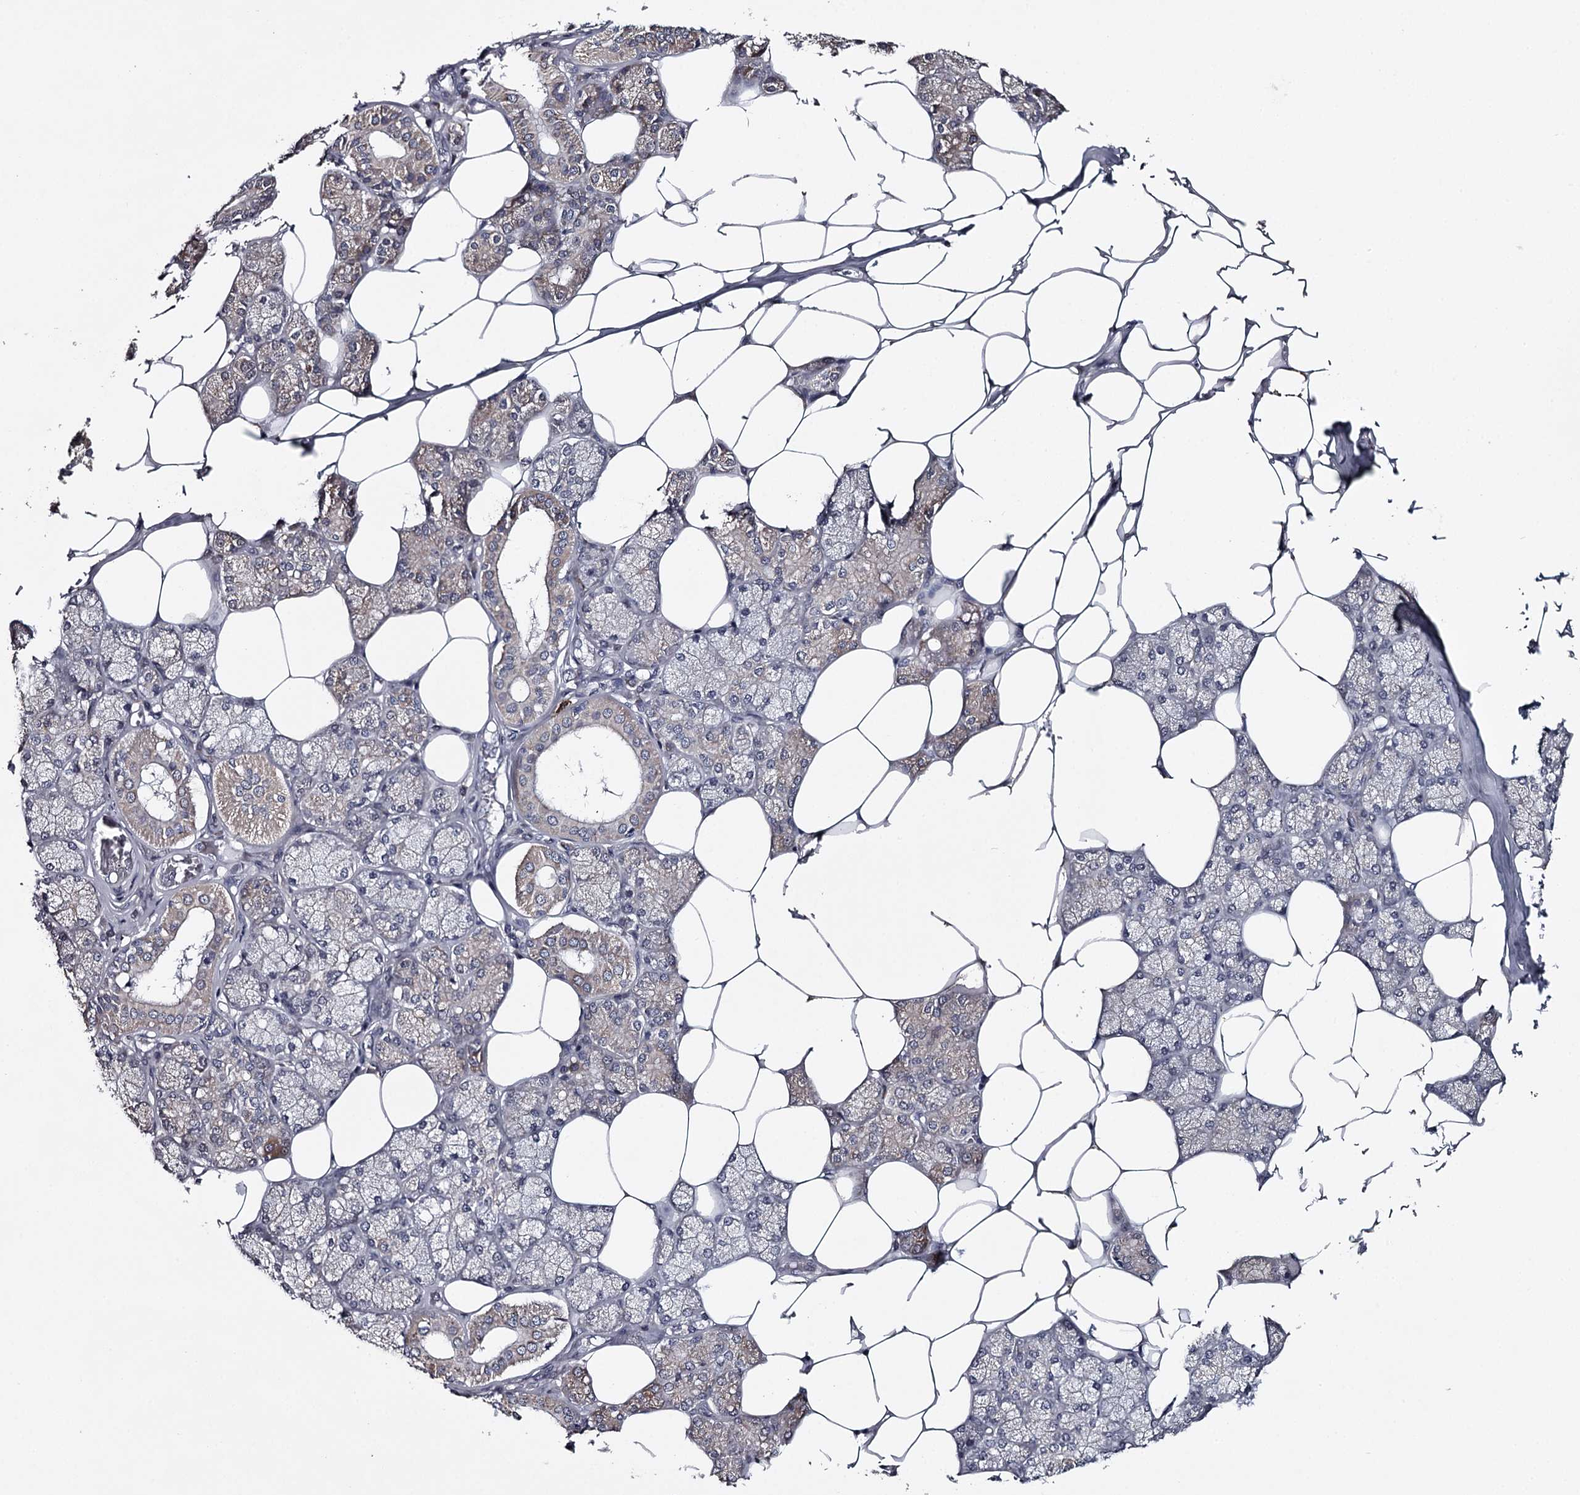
{"staining": {"intensity": "weak", "quantity": "25%-75%", "location": "cytoplasmic/membranous"}, "tissue": "salivary gland", "cell_type": "Glandular cells", "image_type": "normal", "snomed": [{"axis": "morphology", "description": "Normal tissue, NOS"}, {"axis": "topography", "description": "Salivary gland"}], "caption": "The histopathology image shows immunohistochemical staining of normal salivary gland. There is weak cytoplasmic/membranous expression is identified in approximately 25%-75% of glandular cells.", "gene": "GTSF1", "patient": {"sex": "male", "age": 62}}